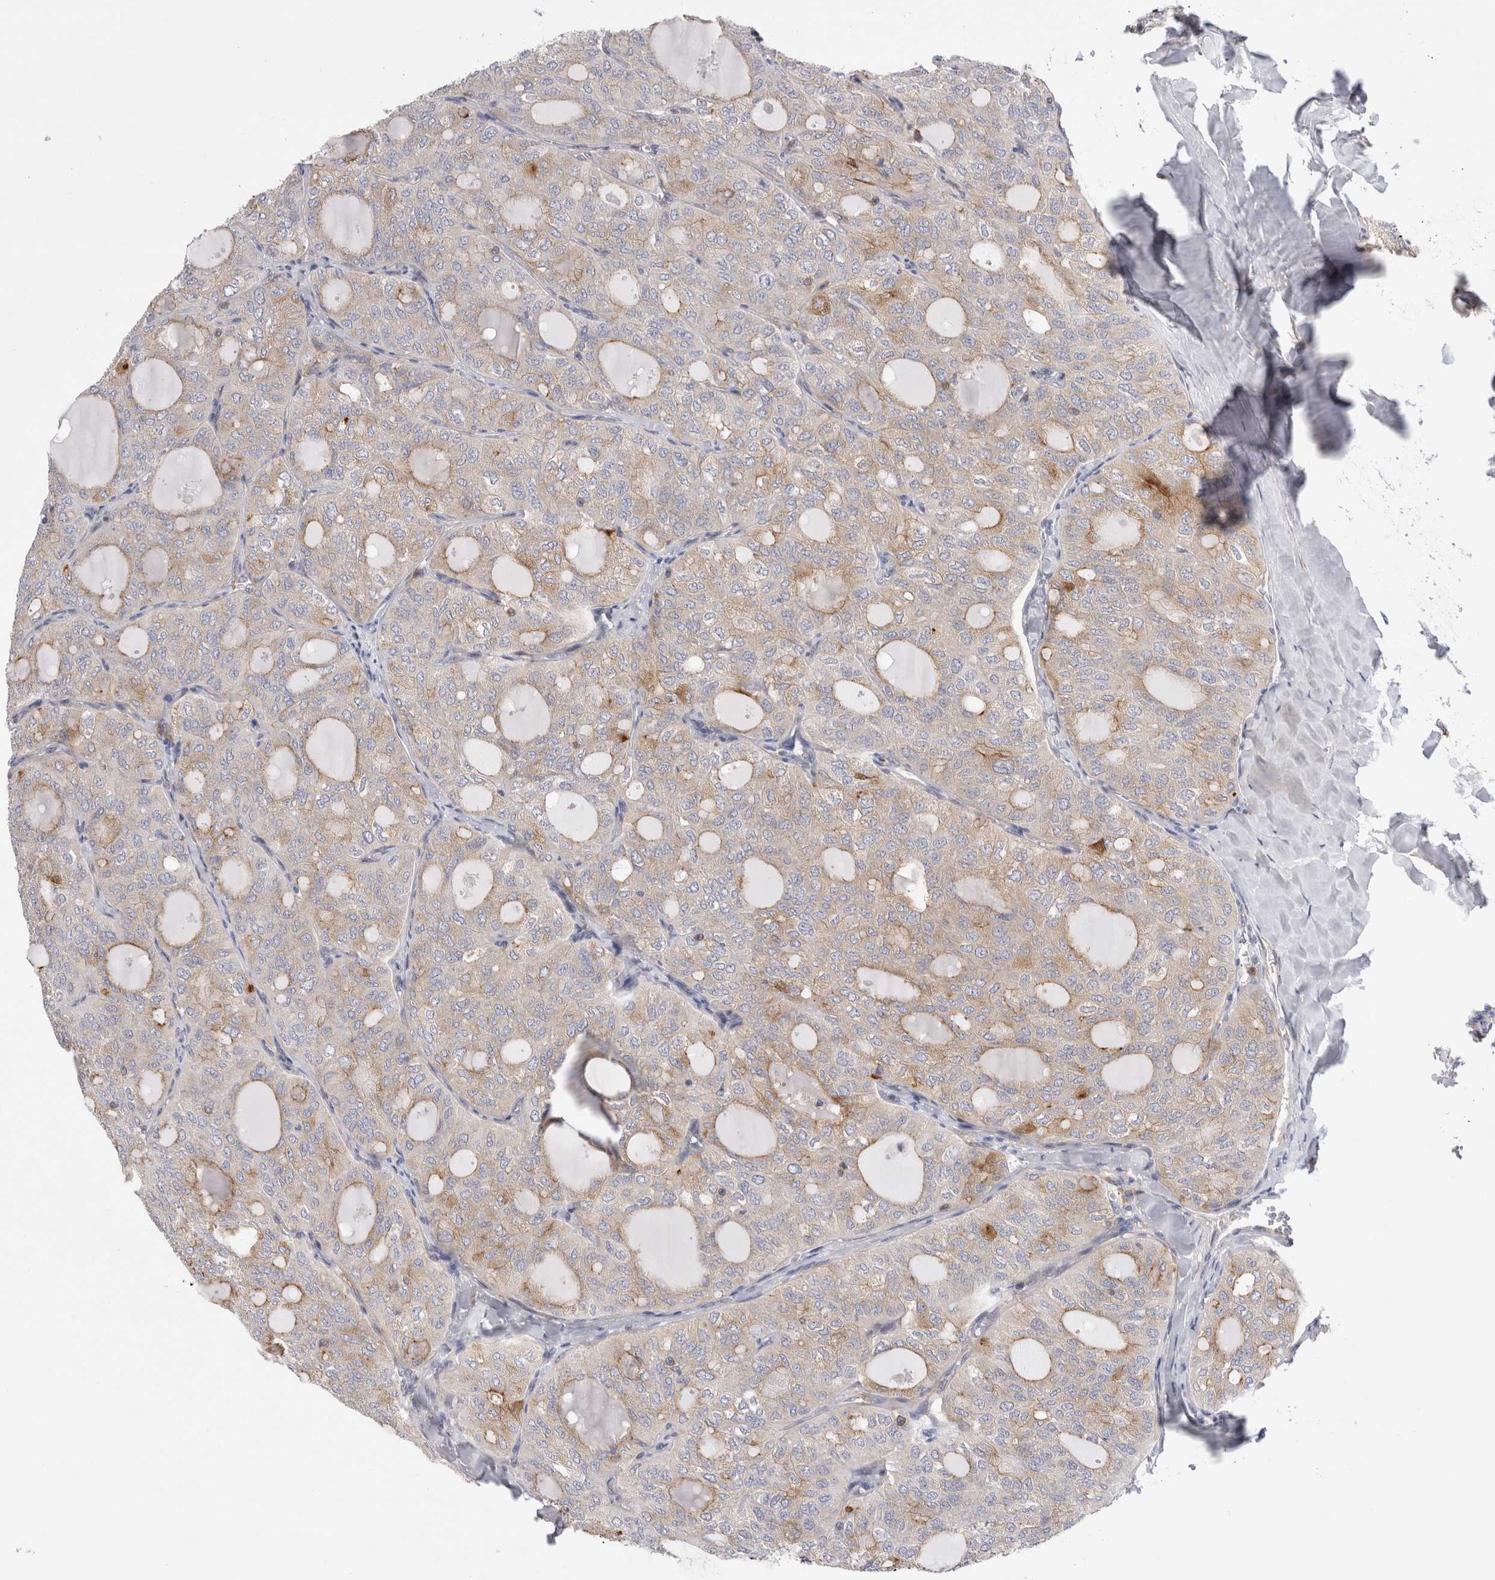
{"staining": {"intensity": "moderate", "quantity": "<25%", "location": "cytoplasmic/membranous"}, "tissue": "thyroid cancer", "cell_type": "Tumor cells", "image_type": "cancer", "snomed": [{"axis": "morphology", "description": "Follicular adenoma carcinoma, NOS"}, {"axis": "topography", "description": "Thyroid gland"}], "caption": "Immunohistochemical staining of thyroid follicular adenoma carcinoma exhibits moderate cytoplasmic/membranous protein staining in approximately <25% of tumor cells. (DAB (3,3'-diaminobenzidine) IHC, brown staining for protein, blue staining for nuclei).", "gene": "RAB11FIP1", "patient": {"sex": "male", "age": 75}}